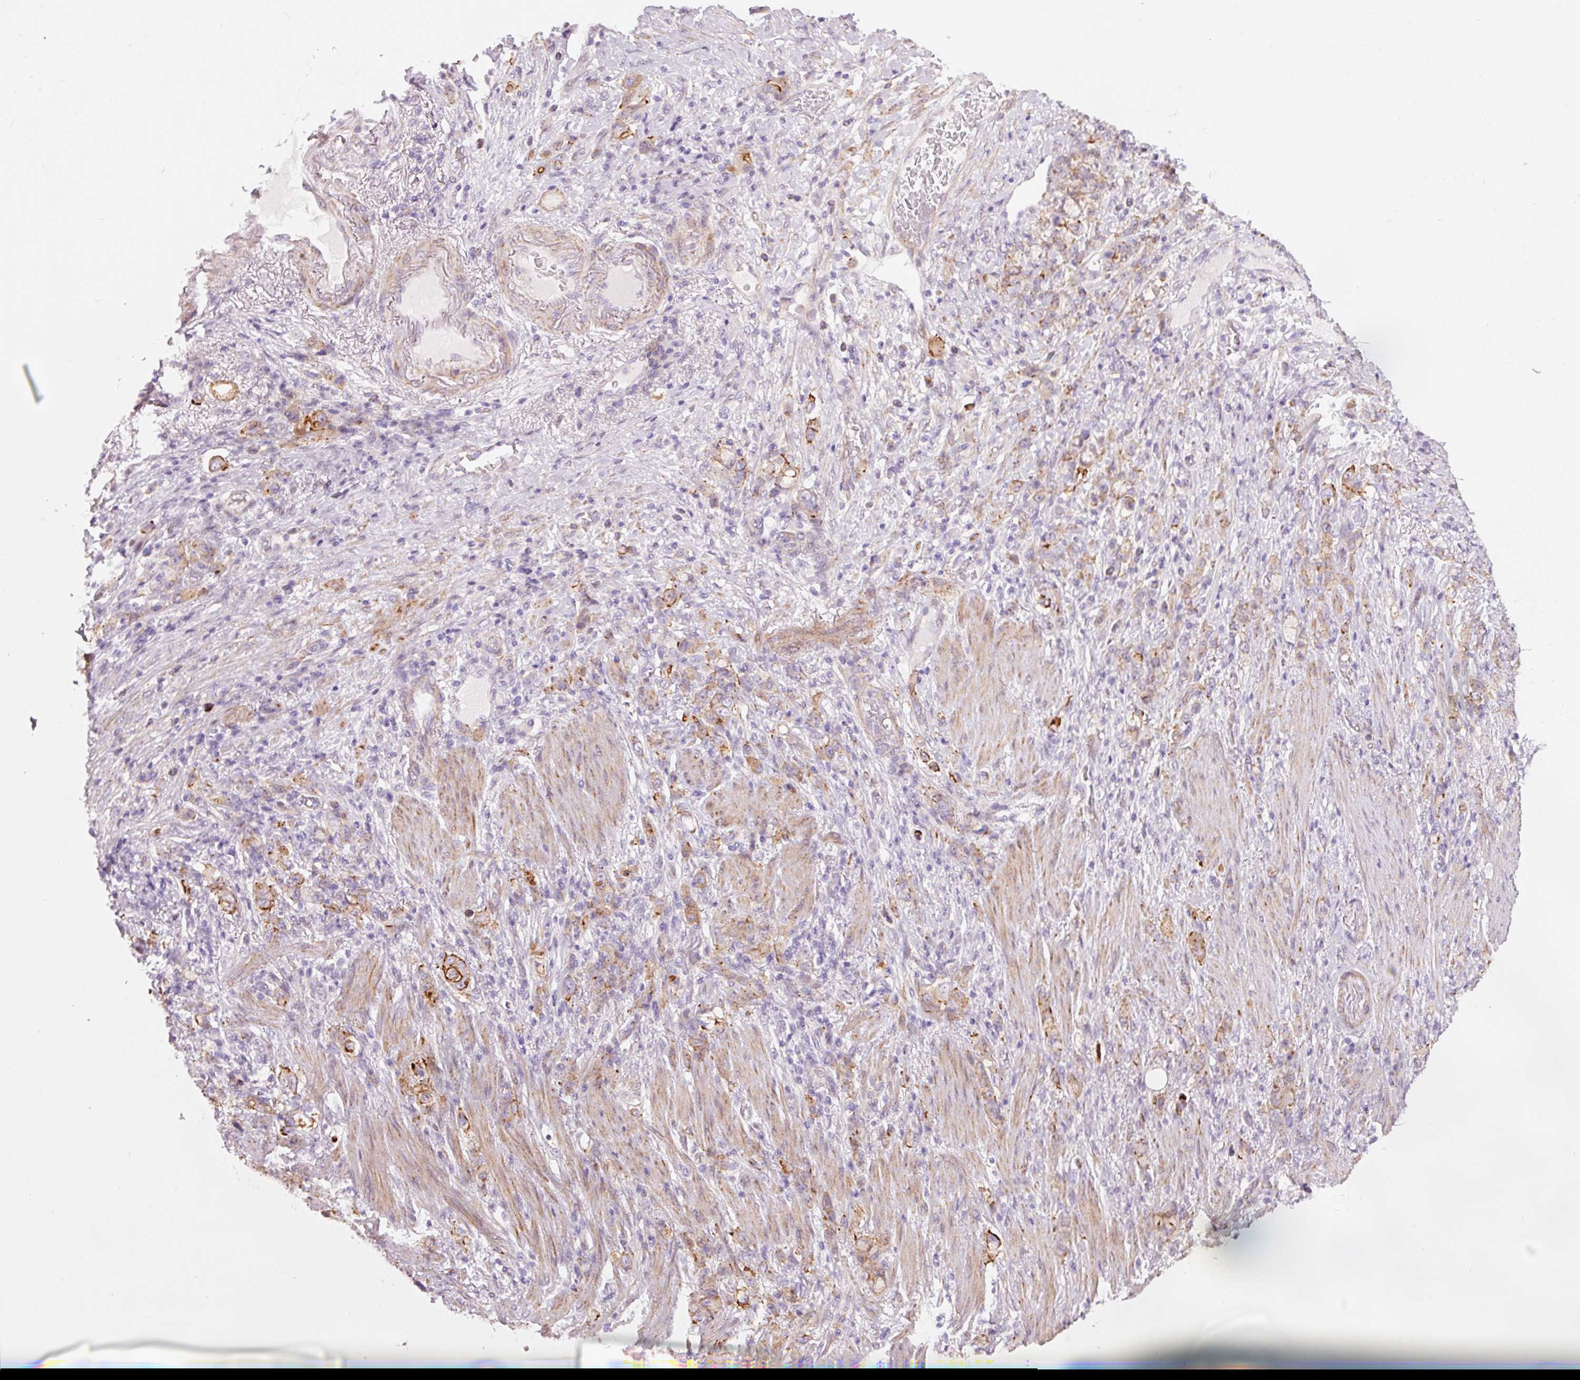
{"staining": {"intensity": "strong", "quantity": "25%-75%", "location": "cytoplasmic/membranous"}, "tissue": "stomach cancer", "cell_type": "Tumor cells", "image_type": "cancer", "snomed": [{"axis": "morphology", "description": "Adenocarcinoma, NOS"}, {"axis": "topography", "description": "Stomach"}], "caption": "An image of stomach cancer (adenocarcinoma) stained for a protein demonstrates strong cytoplasmic/membranous brown staining in tumor cells. (brown staining indicates protein expression, while blue staining denotes nuclei).", "gene": "DAPP1", "patient": {"sex": "female", "age": 79}}